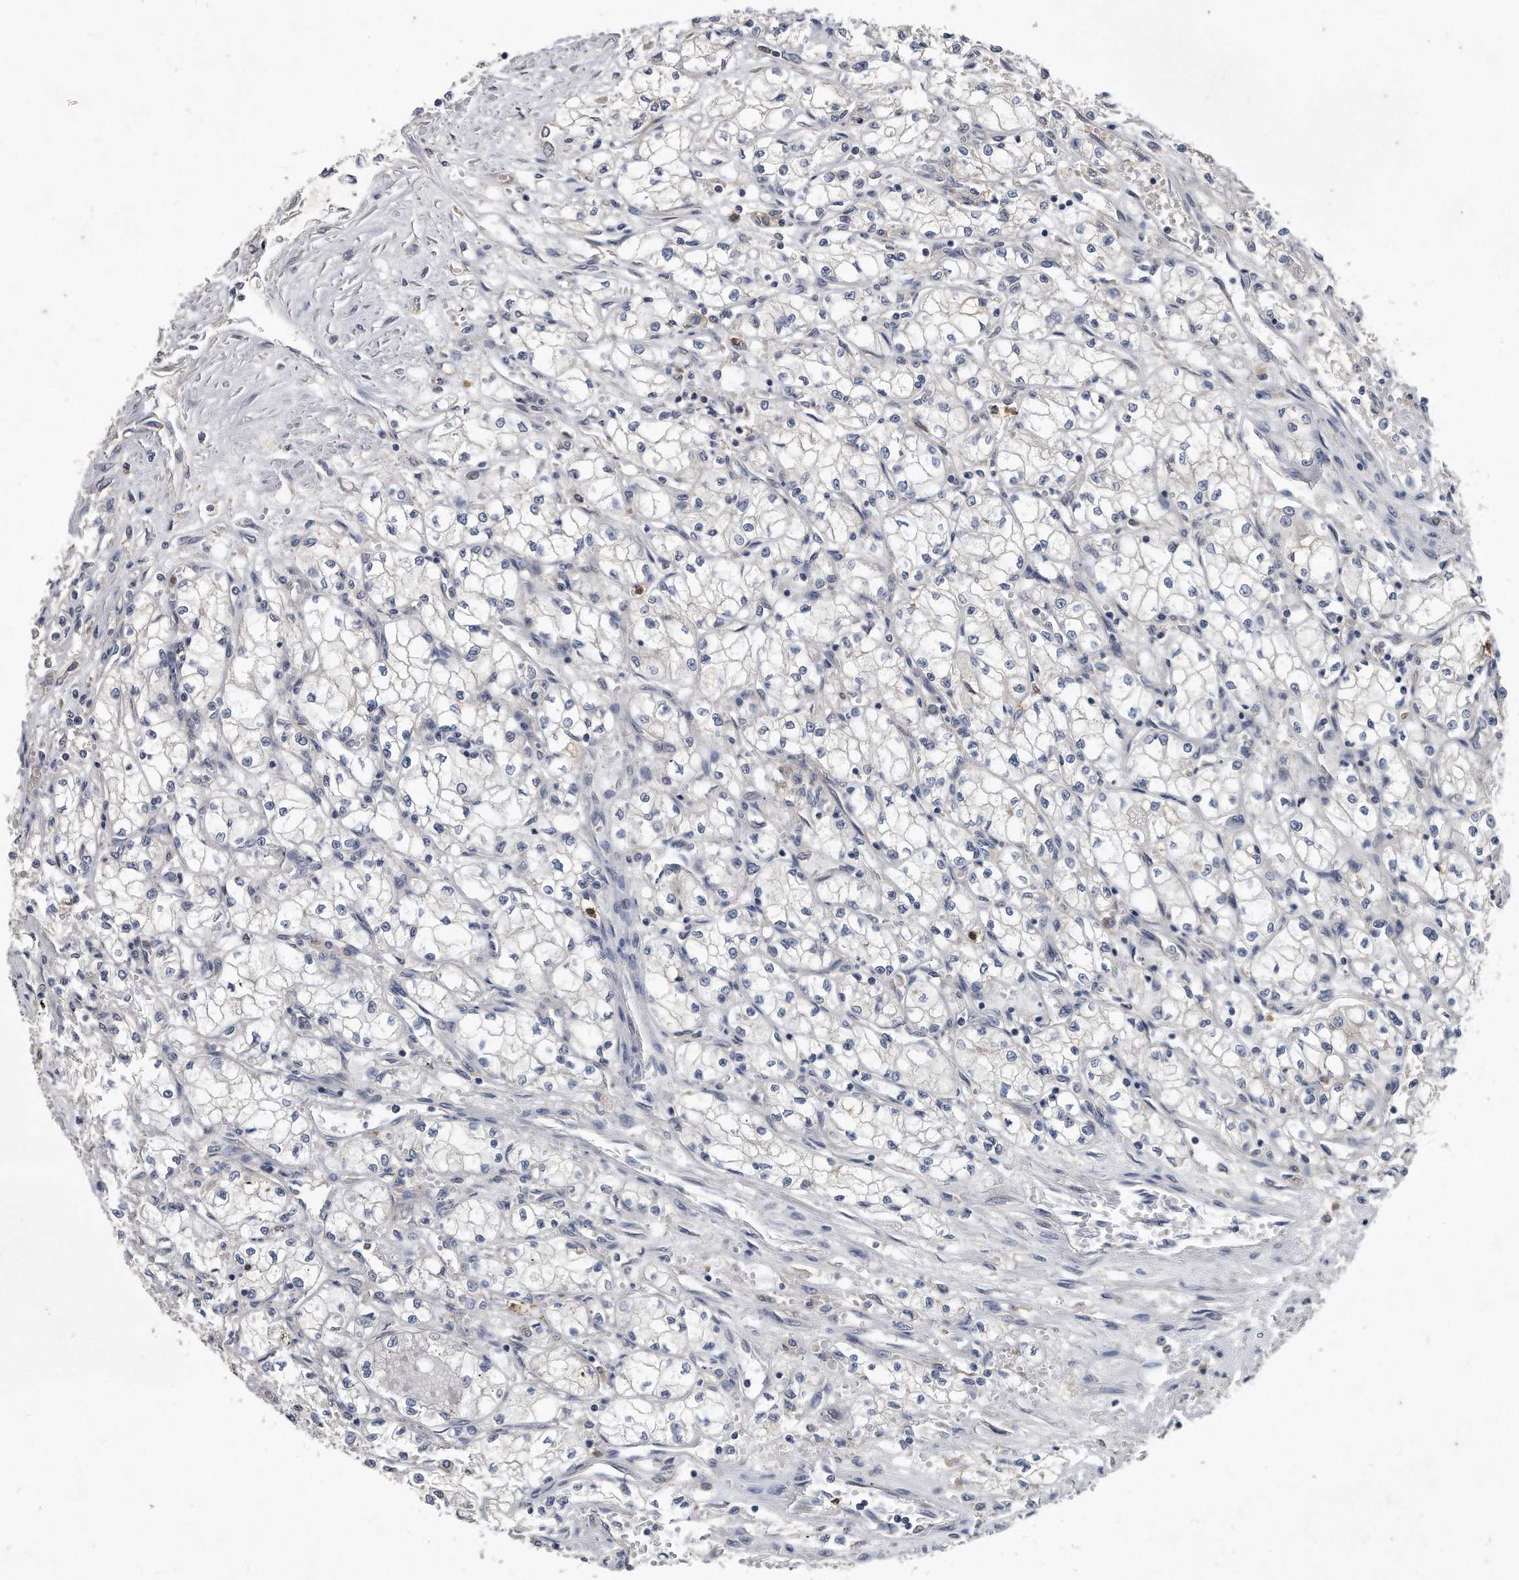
{"staining": {"intensity": "negative", "quantity": "none", "location": "none"}, "tissue": "renal cancer", "cell_type": "Tumor cells", "image_type": "cancer", "snomed": [{"axis": "morphology", "description": "Normal tissue, NOS"}, {"axis": "morphology", "description": "Adenocarcinoma, NOS"}, {"axis": "topography", "description": "Kidney"}], "caption": "Adenocarcinoma (renal) stained for a protein using immunohistochemistry (IHC) exhibits no staining tumor cells.", "gene": "HOMER3", "patient": {"sex": "male", "age": 59}}